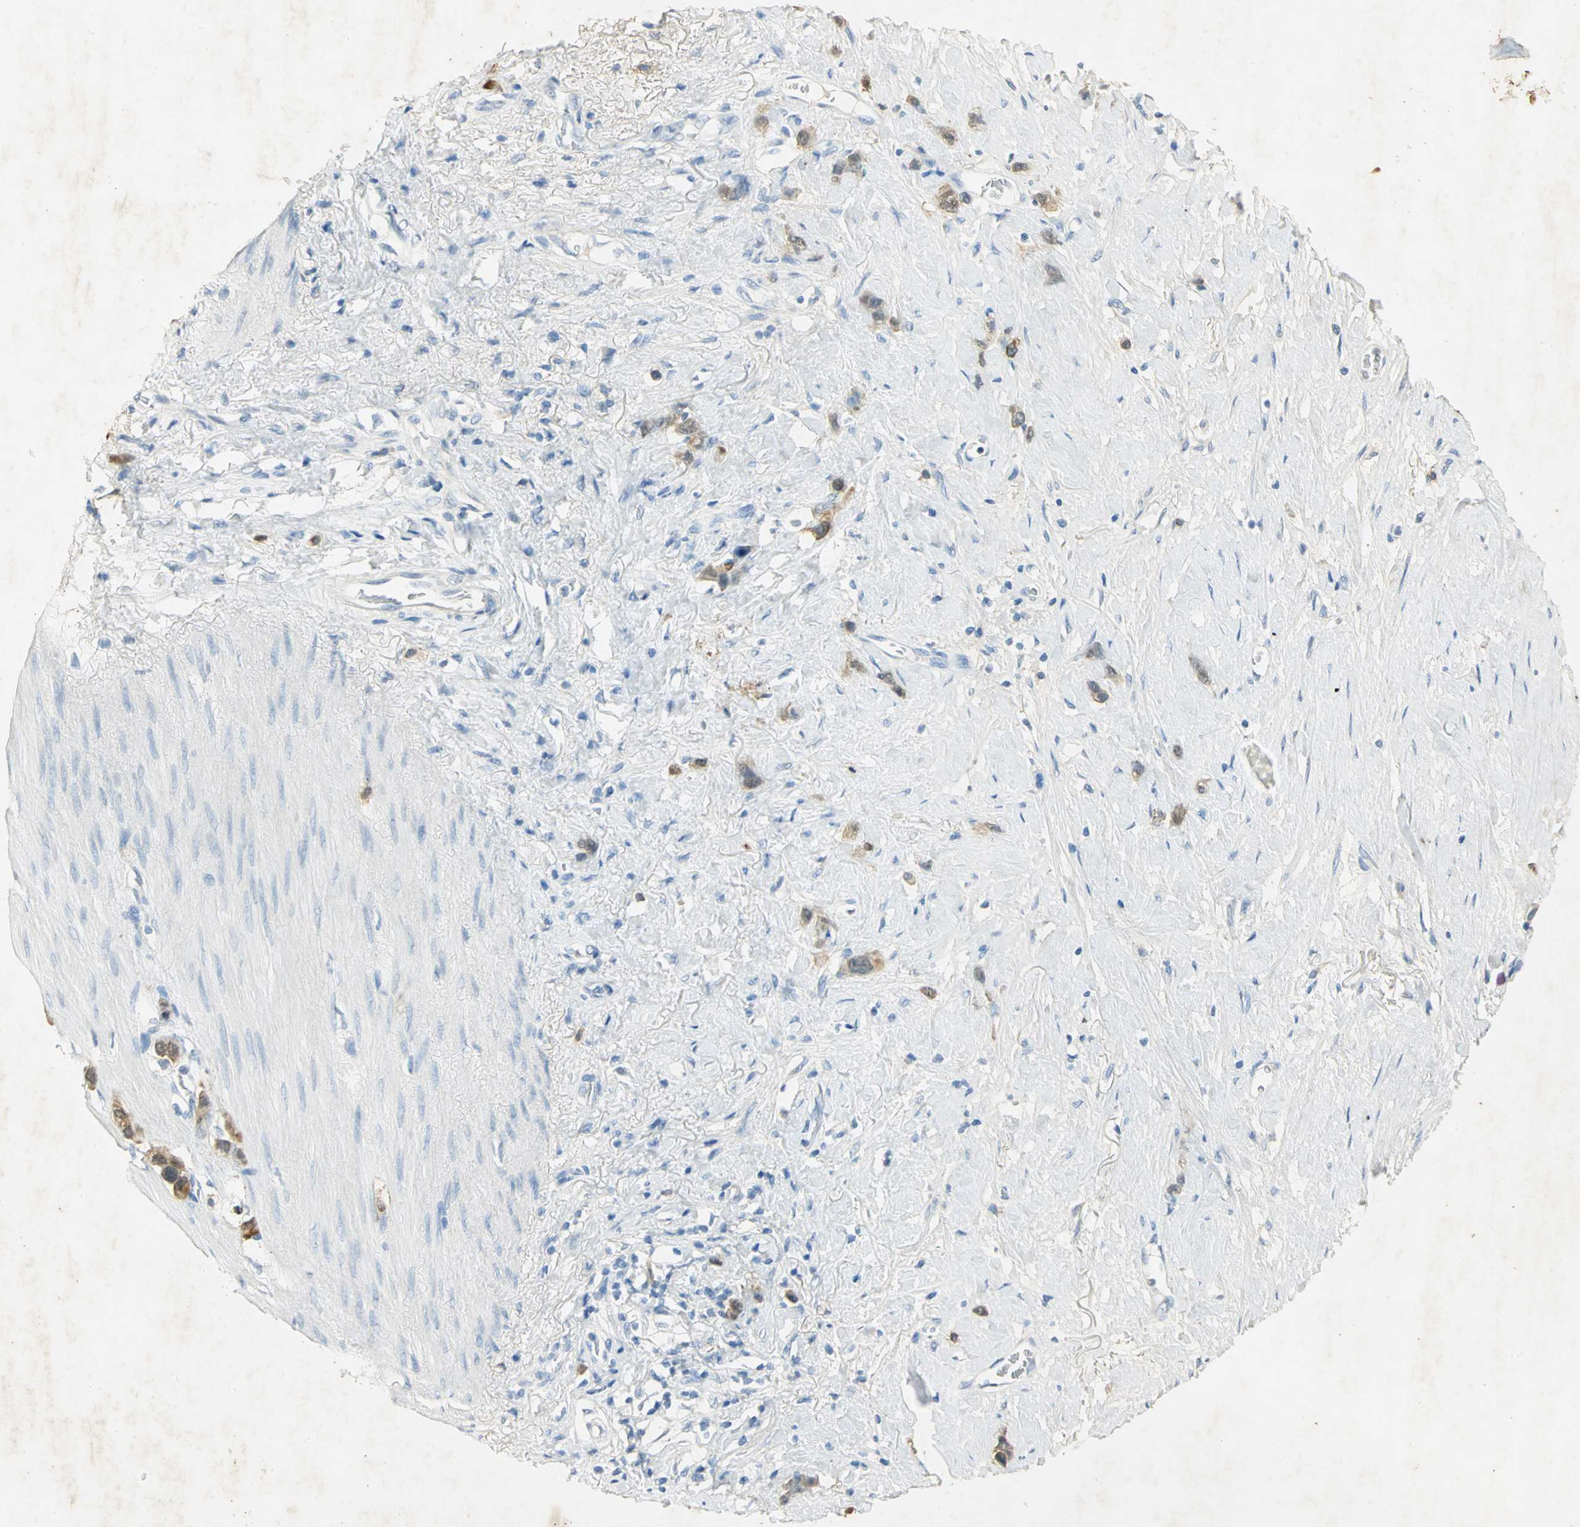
{"staining": {"intensity": "moderate", "quantity": ">75%", "location": "cytoplasmic/membranous"}, "tissue": "stomach cancer", "cell_type": "Tumor cells", "image_type": "cancer", "snomed": [{"axis": "morphology", "description": "Normal tissue, NOS"}, {"axis": "morphology", "description": "Adenocarcinoma, NOS"}, {"axis": "morphology", "description": "Adenocarcinoma, High grade"}, {"axis": "topography", "description": "Stomach, upper"}, {"axis": "topography", "description": "Stomach"}], "caption": "Immunohistochemical staining of human adenocarcinoma (stomach) reveals moderate cytoplasmic/membranous protein positivity in approximately >75% of tumor cells.", "gene": "ANXA4", "patient": {"sex": "female", "age": 65}}